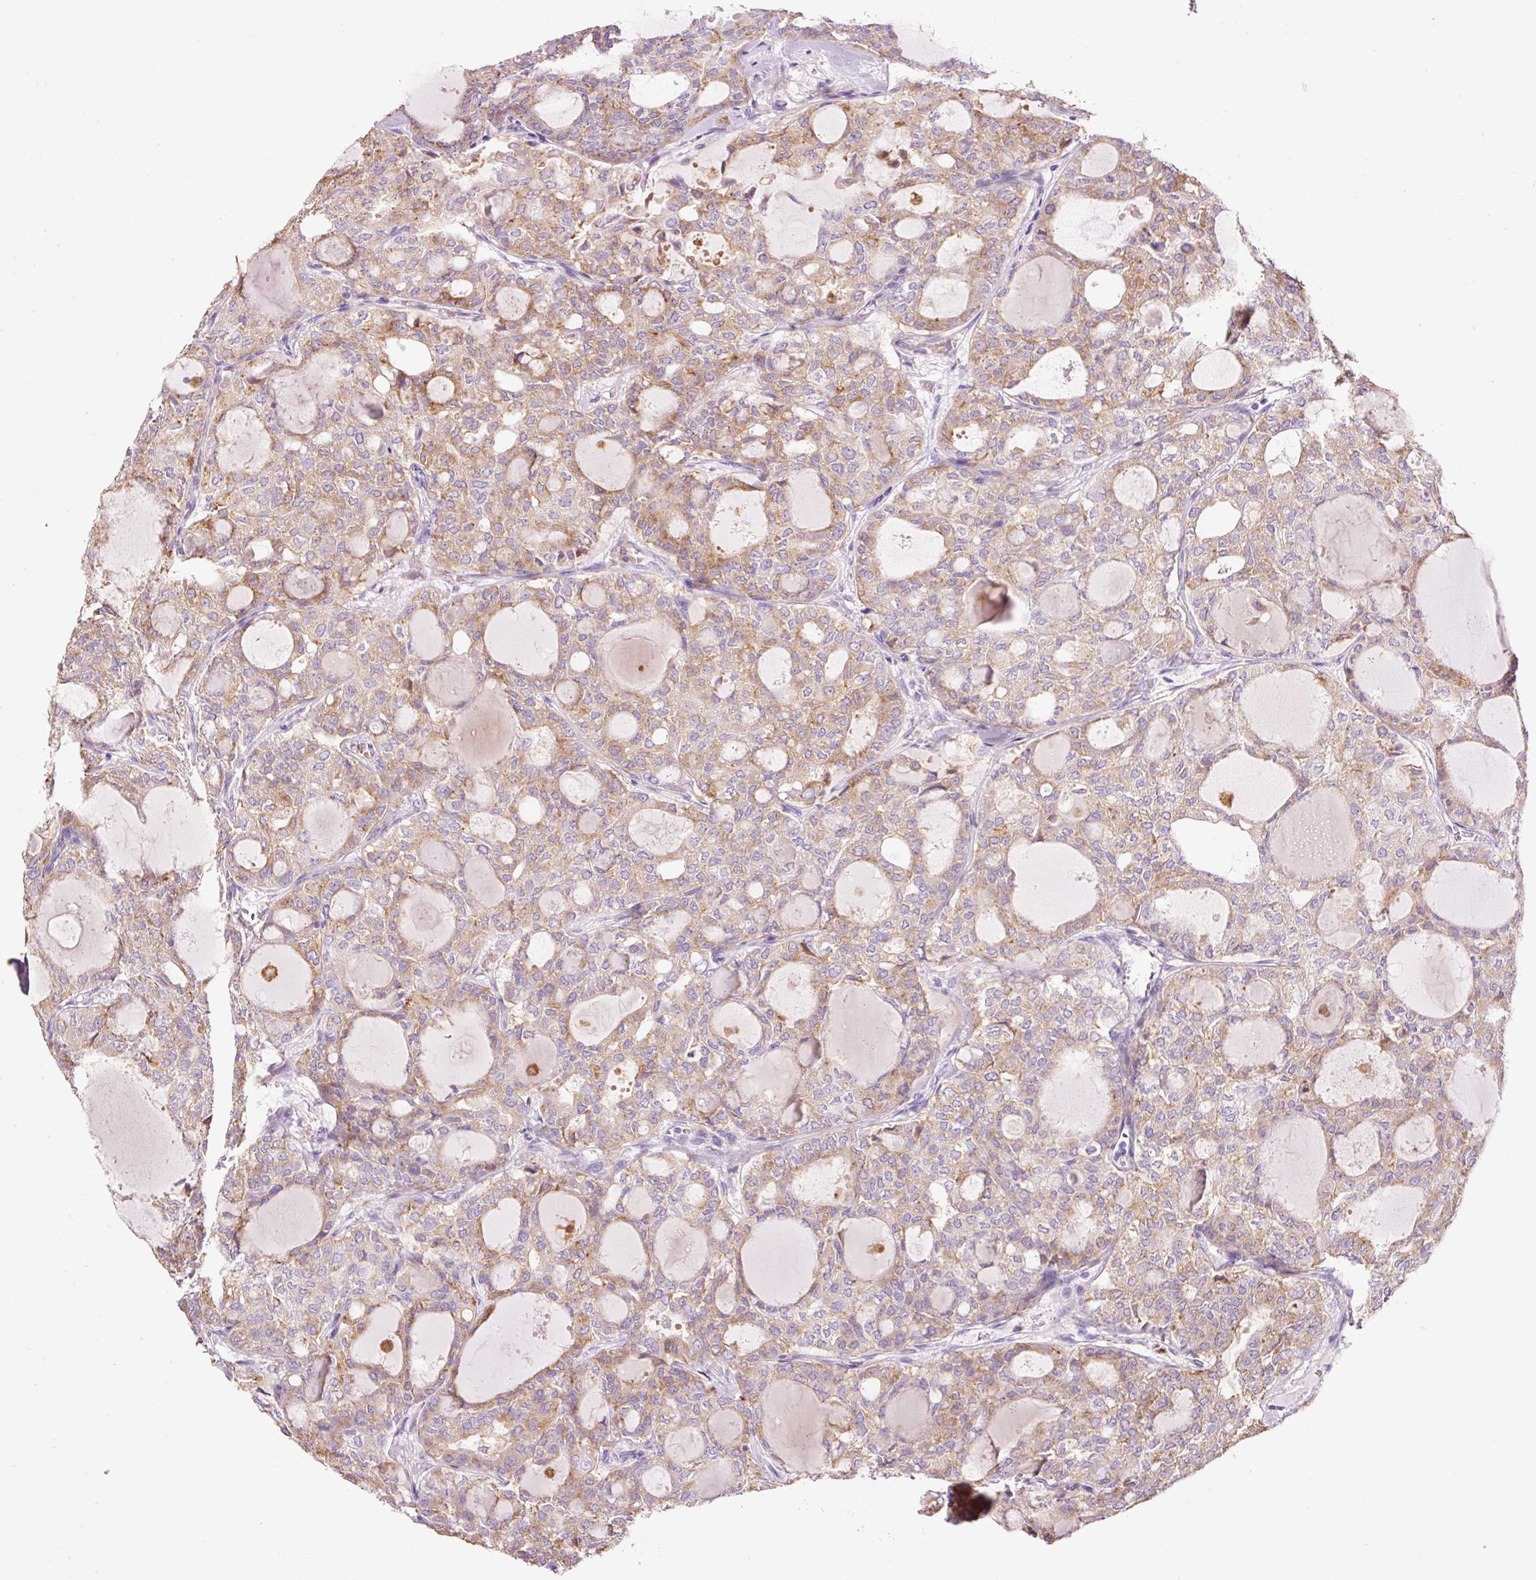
{"staining": {"intensity": "moderate", "quantity": "25%-75%", "location": "cytoplasmic/membranous"}, "tissue": "thyroid cancer", "cell_type": "Tumor cells", "image_type": "cancer", "snomed": [{"axis": "morphology", "description": "Follicular adenoma carcinoma, NOS"}, {"axis": "topography", "description": "Thyroid gland"}], "caption": "DAB immunohistochemical staining of human thyroid follicular adenoma carcinoma reveals moderate cytoplasmic/membranous protein expression in about 25%-75% of tumor cells. The protein of interest is stained brown, and the nuclei are stained in blue (DAB IHC with brightfield microscopy, high magnification).", "gene": "TMC8", "patient": {"sex": "male", "age": 75}}